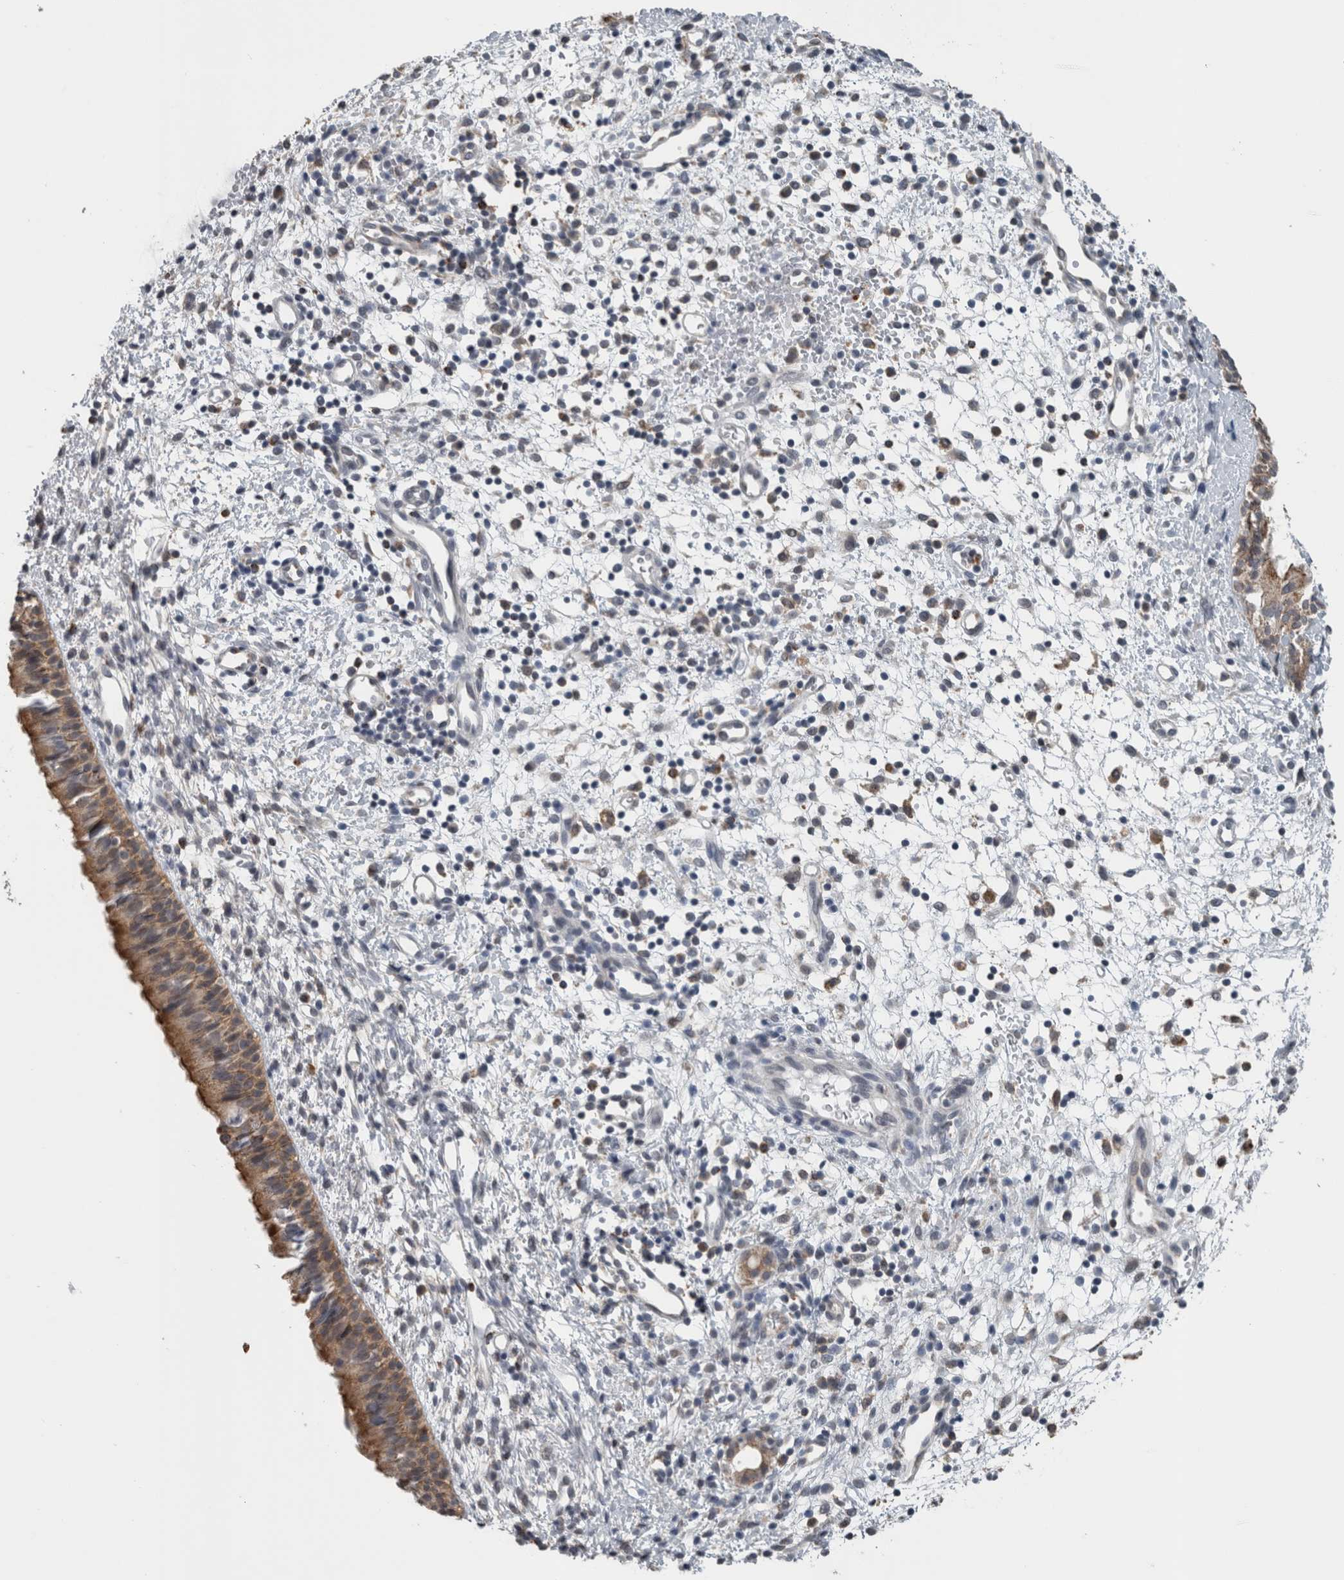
{"staining": {"intensity": "strong", "quantity": ">75%", "location": "cytoplasmic/membranous"}, "tissue": "nasopharynx", "cell_type": "Respiratory epithelial cells", "image_type": "normal", "snomed": [{"axis": "morphology", "description": "Normal tissue, NOS"}, {"axis": "topography", "description": "Nasopharynx"}], "caption": "The photomicrograph reveals immunohistochemical staining of normal nasopharynx. There is strong cytoplasmic/membranous expression is seen in approximately >75% of respiratory epithelial cells. The staining was performed using DAB, with brown indicating positive protein expression. Nuclei are stained blue with hematoxylin.", "gene": "ACSF2", "patient": {"sex": "male", "age": 22}}